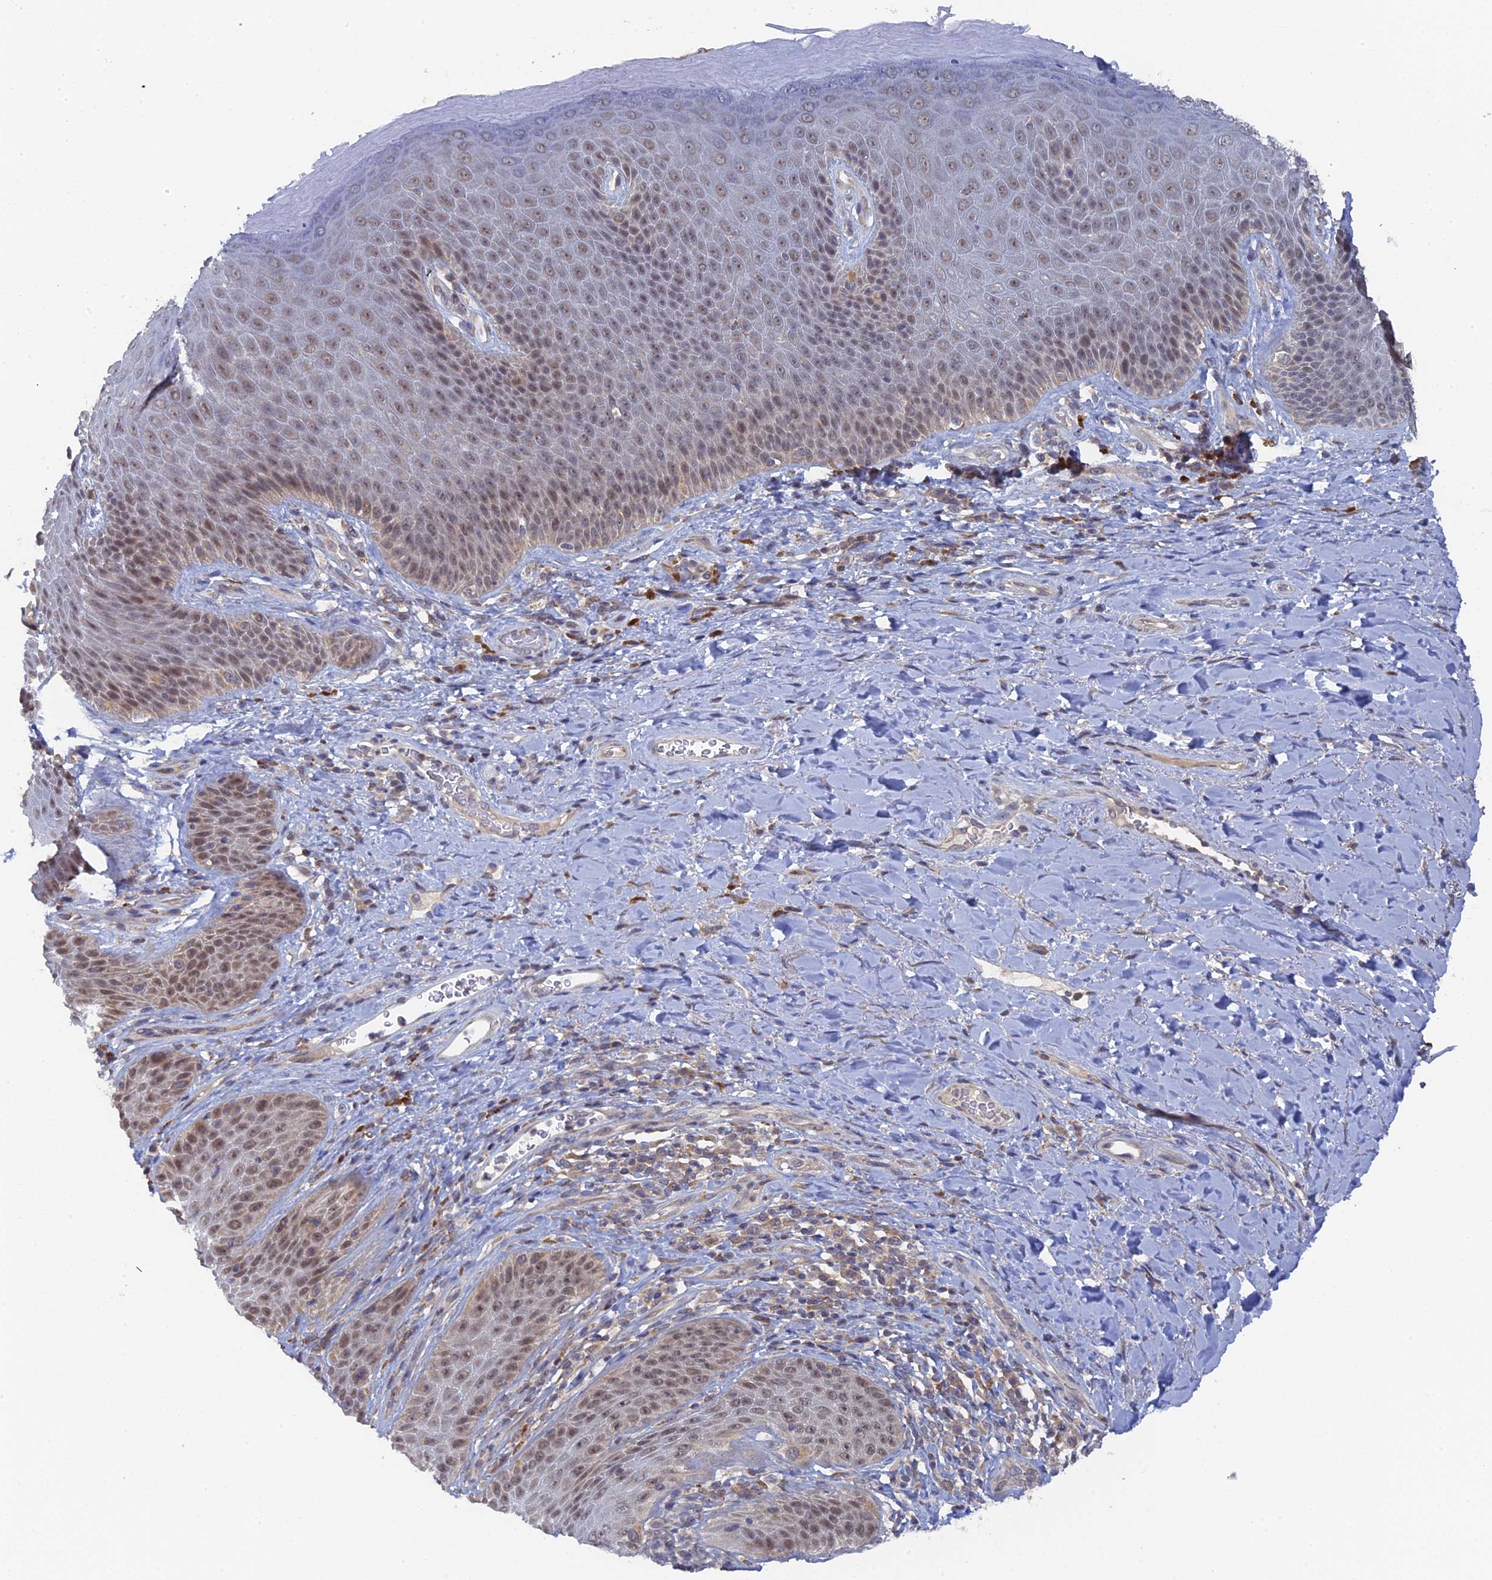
{"staining": {"intensity": "moderate", "quantity": "25%-75%", "location": "nuclear"}, "tissue": "skin", "cell_type": "Epidermal cells", "image_type": "normal", "snomed": [{"axis": "morphology", "description": "Normal tissue, NOS"}, {"axis": "topography", "description": "Anal"}], "caption": "Immunohistochemistry (IHC) of normal human skin reveals medium levels of moderate nuclear expression in approximately 25%-75% of epidermal cells.", "gene": "MIGA2", "patient": {"sex": "female", "age": 89}}